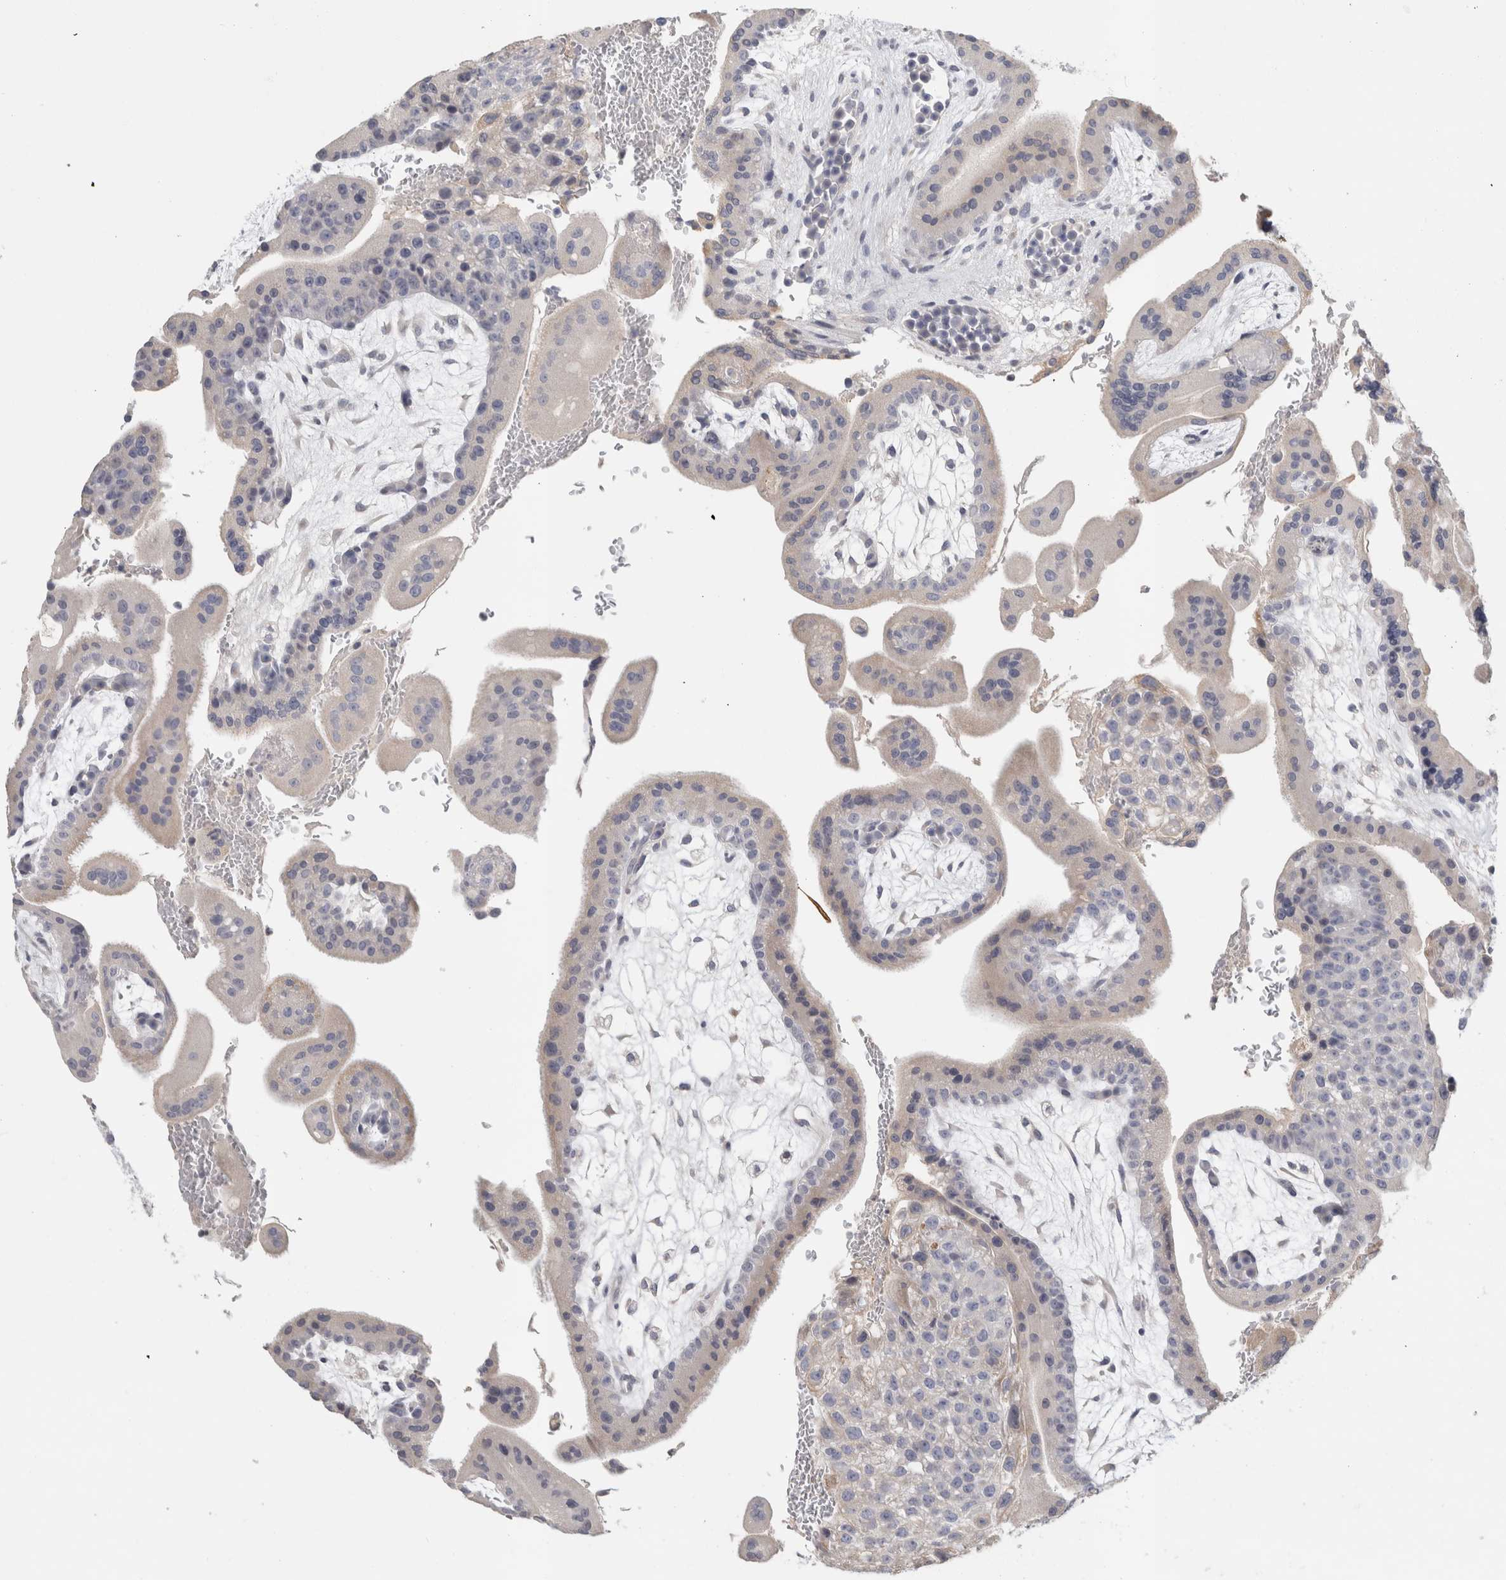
{"staining": {"intensity": "weak", "quantity": ">75%", "location": "cytoplasmic/membranous"}, "tissue": "placenta", "cell_type": "Decidual cells", "image_type": "normal", "snomed": [{"axis": "morphology", "description": "Normal tissue, NOS"}, {"axis": "topography", "description": "Placenta"}], "caption": "A brown stain shows weak cytoplasmic/membranous positivity of a protein in decidual cells of normal human placenta. Using DAB (brown) and hematoxylin (blue) stains, captured at high magnification using brightfield microscopy.", "gene": "STK31", "patient": {"sex": "female", "age": 35}}